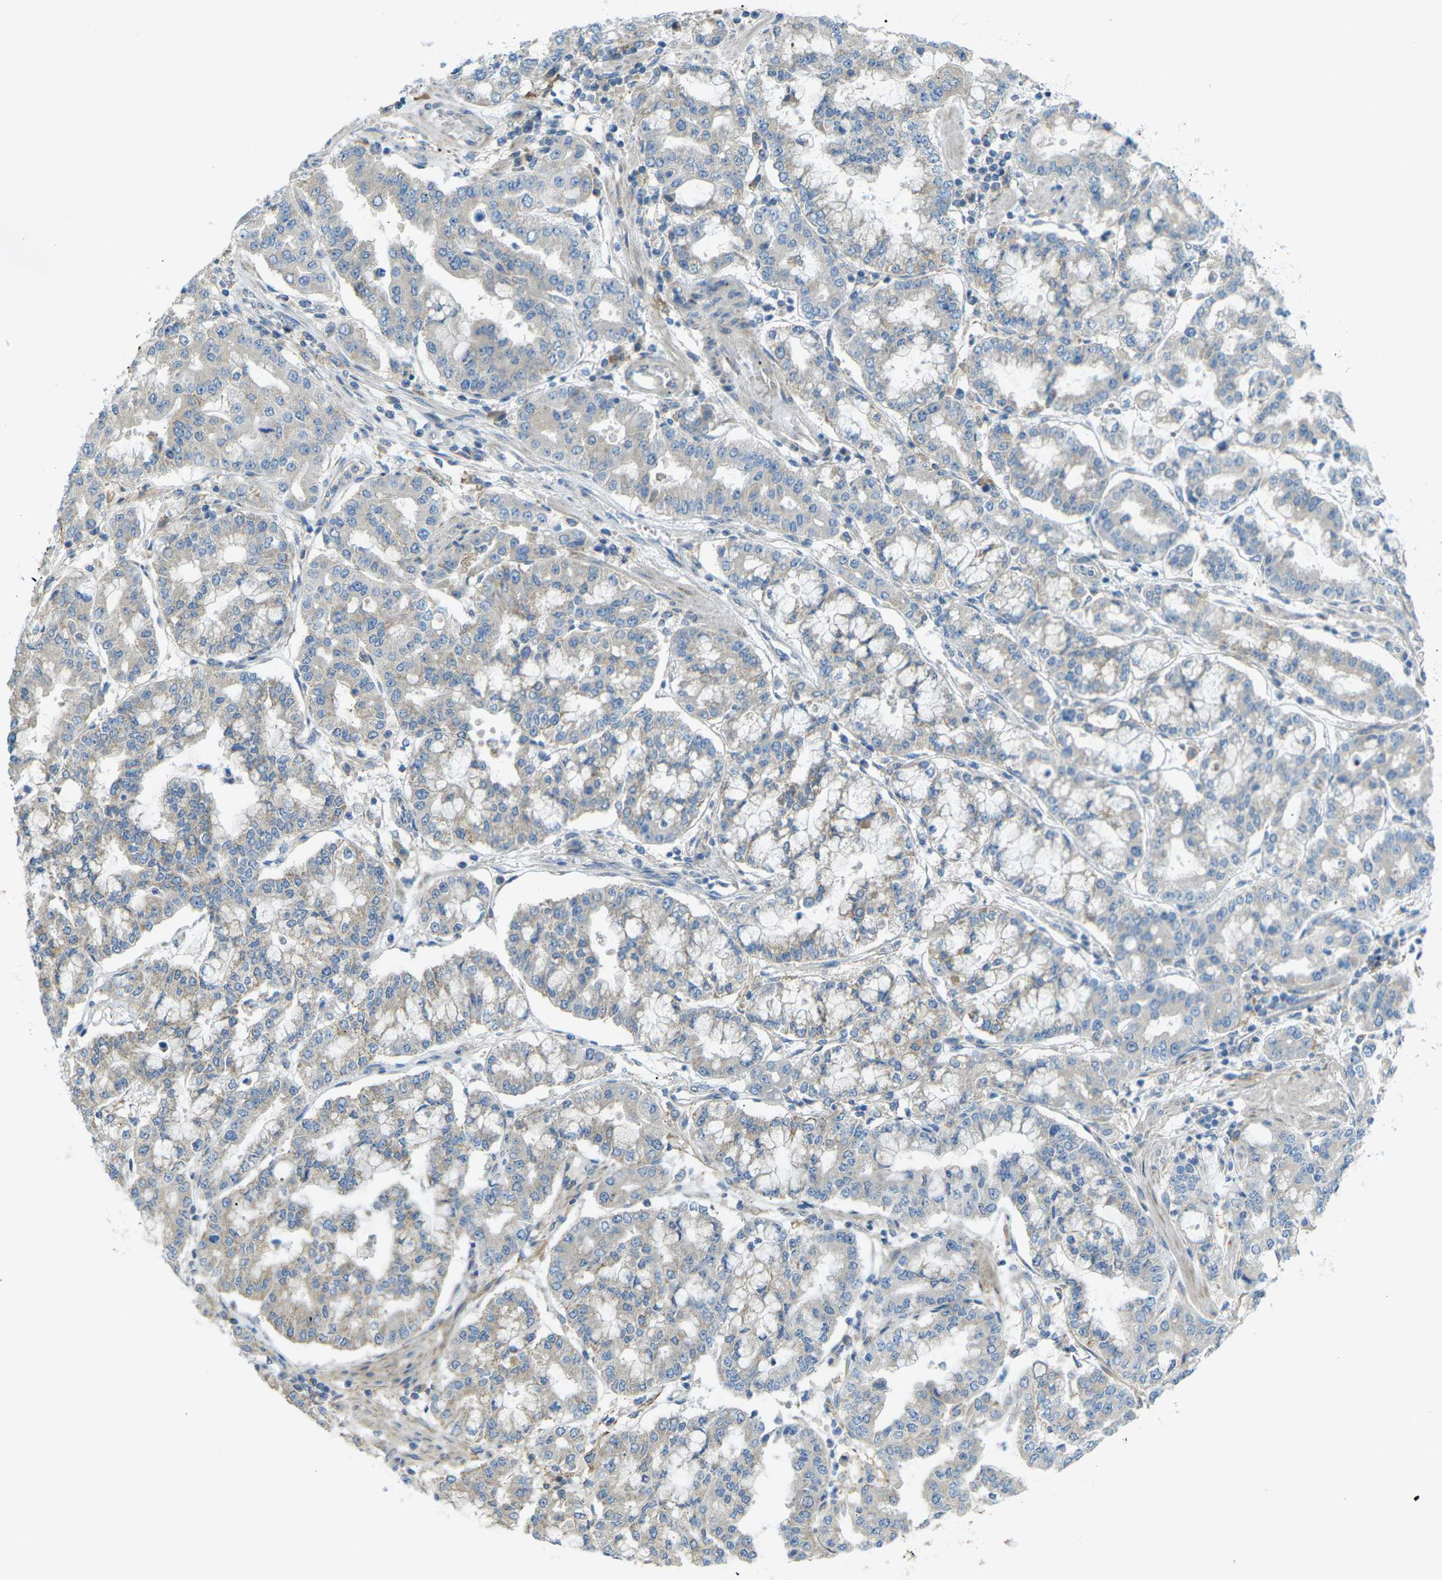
{"staining": {"intensity": "negative", "quantity": "none", "location": "none"}, "tissue": "stomach cancer", "cell_type": "Tumor cells", "image_type": "cancer", "snomed": [{"axis": "morphology", "description": "Adenocarcinoma, NOS"}, {"axis": "topography", "description": "Stomach"}], "caption": "Tumor cells are negative for brown protein staining in stomach cancer.", "gene": "MYLK4", "patient": {"sex": "male", "age": 76}}